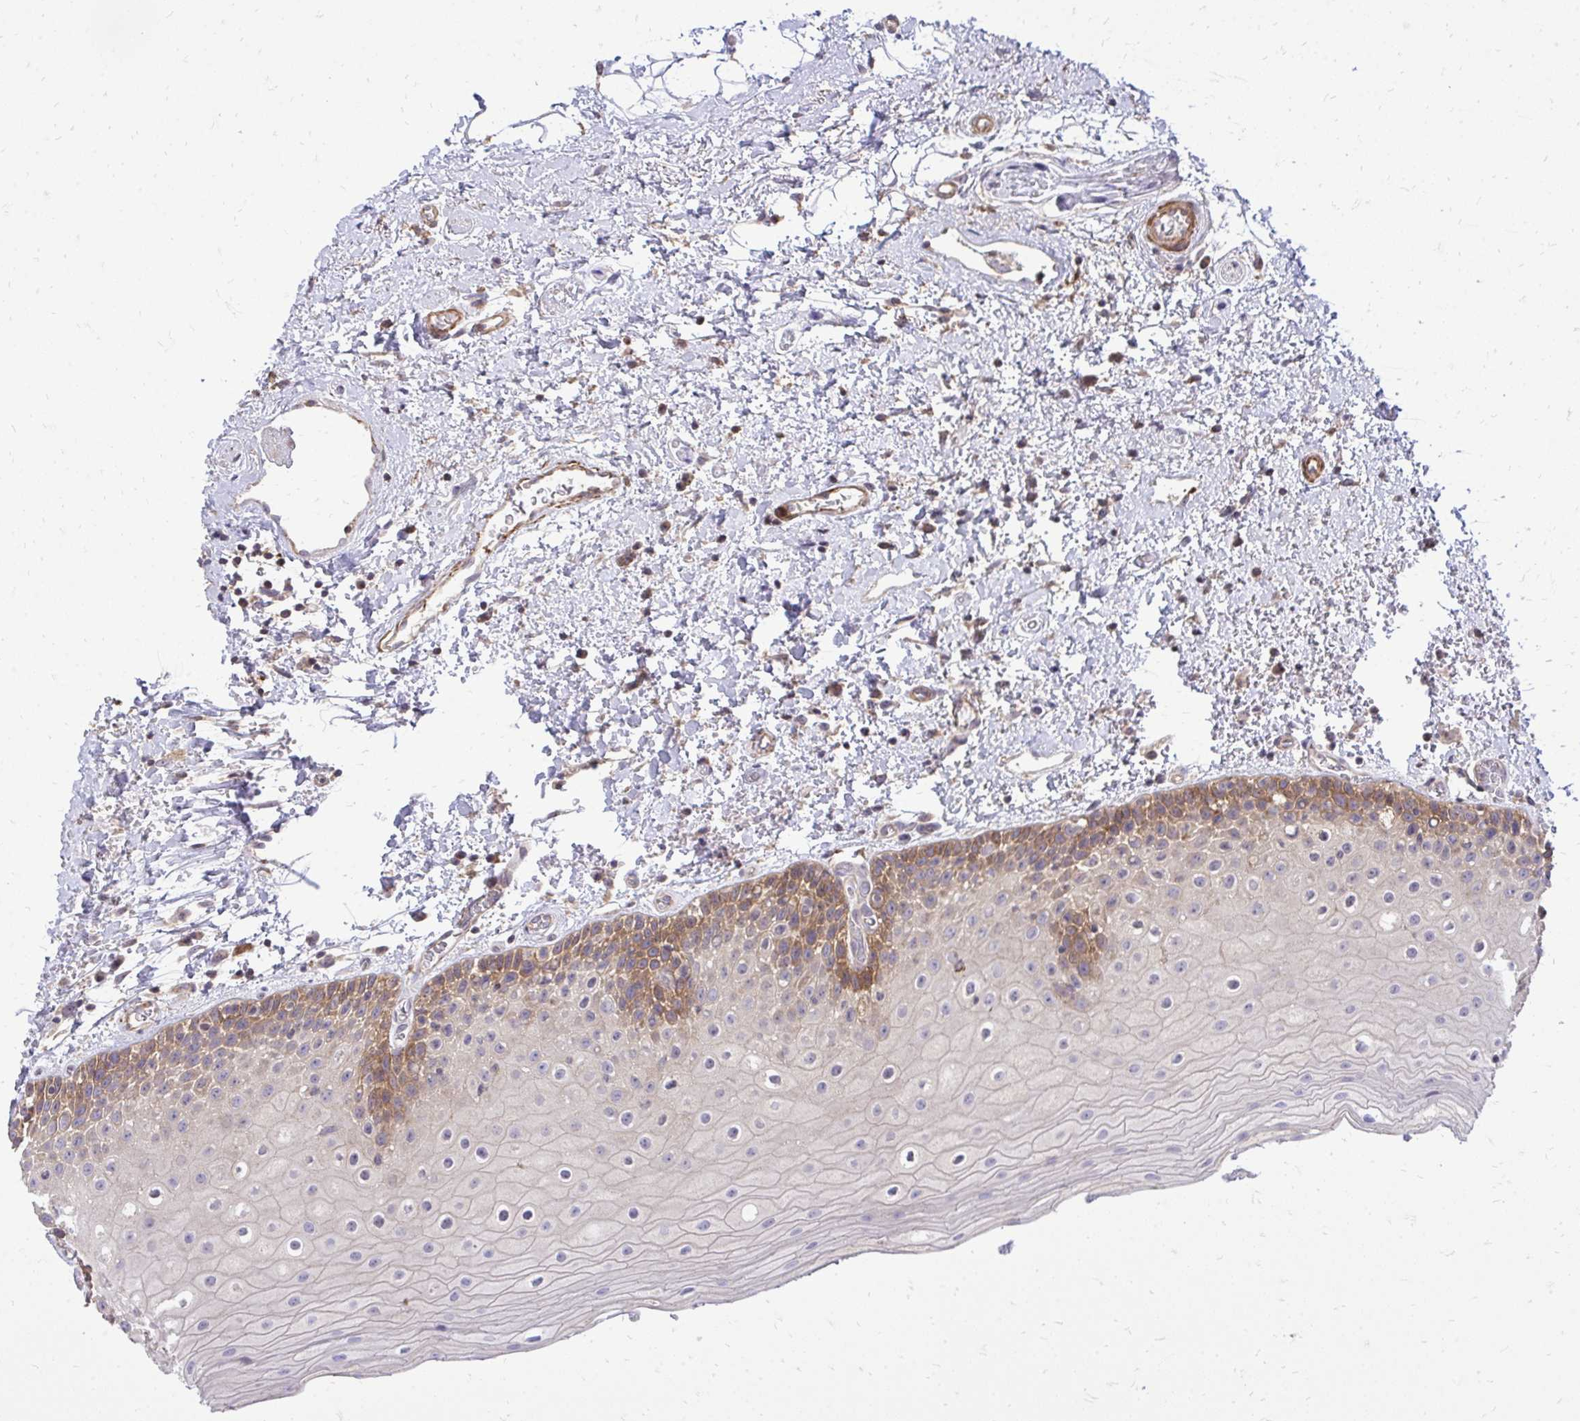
{"staining": {"intensity": "moderate", "quantity": "25%-75%", "location": "cytoplasmic/membranous"}, "tissue": "oral mucosa", "cell_type": "Squamous epithelial cells", "image_type": "normal", "snomed": [{"axis": "morphology", "description": "Normal tissue, NOS"}, {"axis": "topography", "description": "Oral tissue"}], "caption": "Immunohistochemical staining of normal human oral mucosa reveals medium levels of moderate cytoplasmic/membranous staining in about 25%-75% of squamous epithelial cells. The staining was performed using DAB (3,3'-diaminobenzidine), with brown indicating positive protein expression. Nuclei are stained blue with hematoxylin.", "gene": "SLC7A5", "patient": {"sex": "female", "age": 82}}